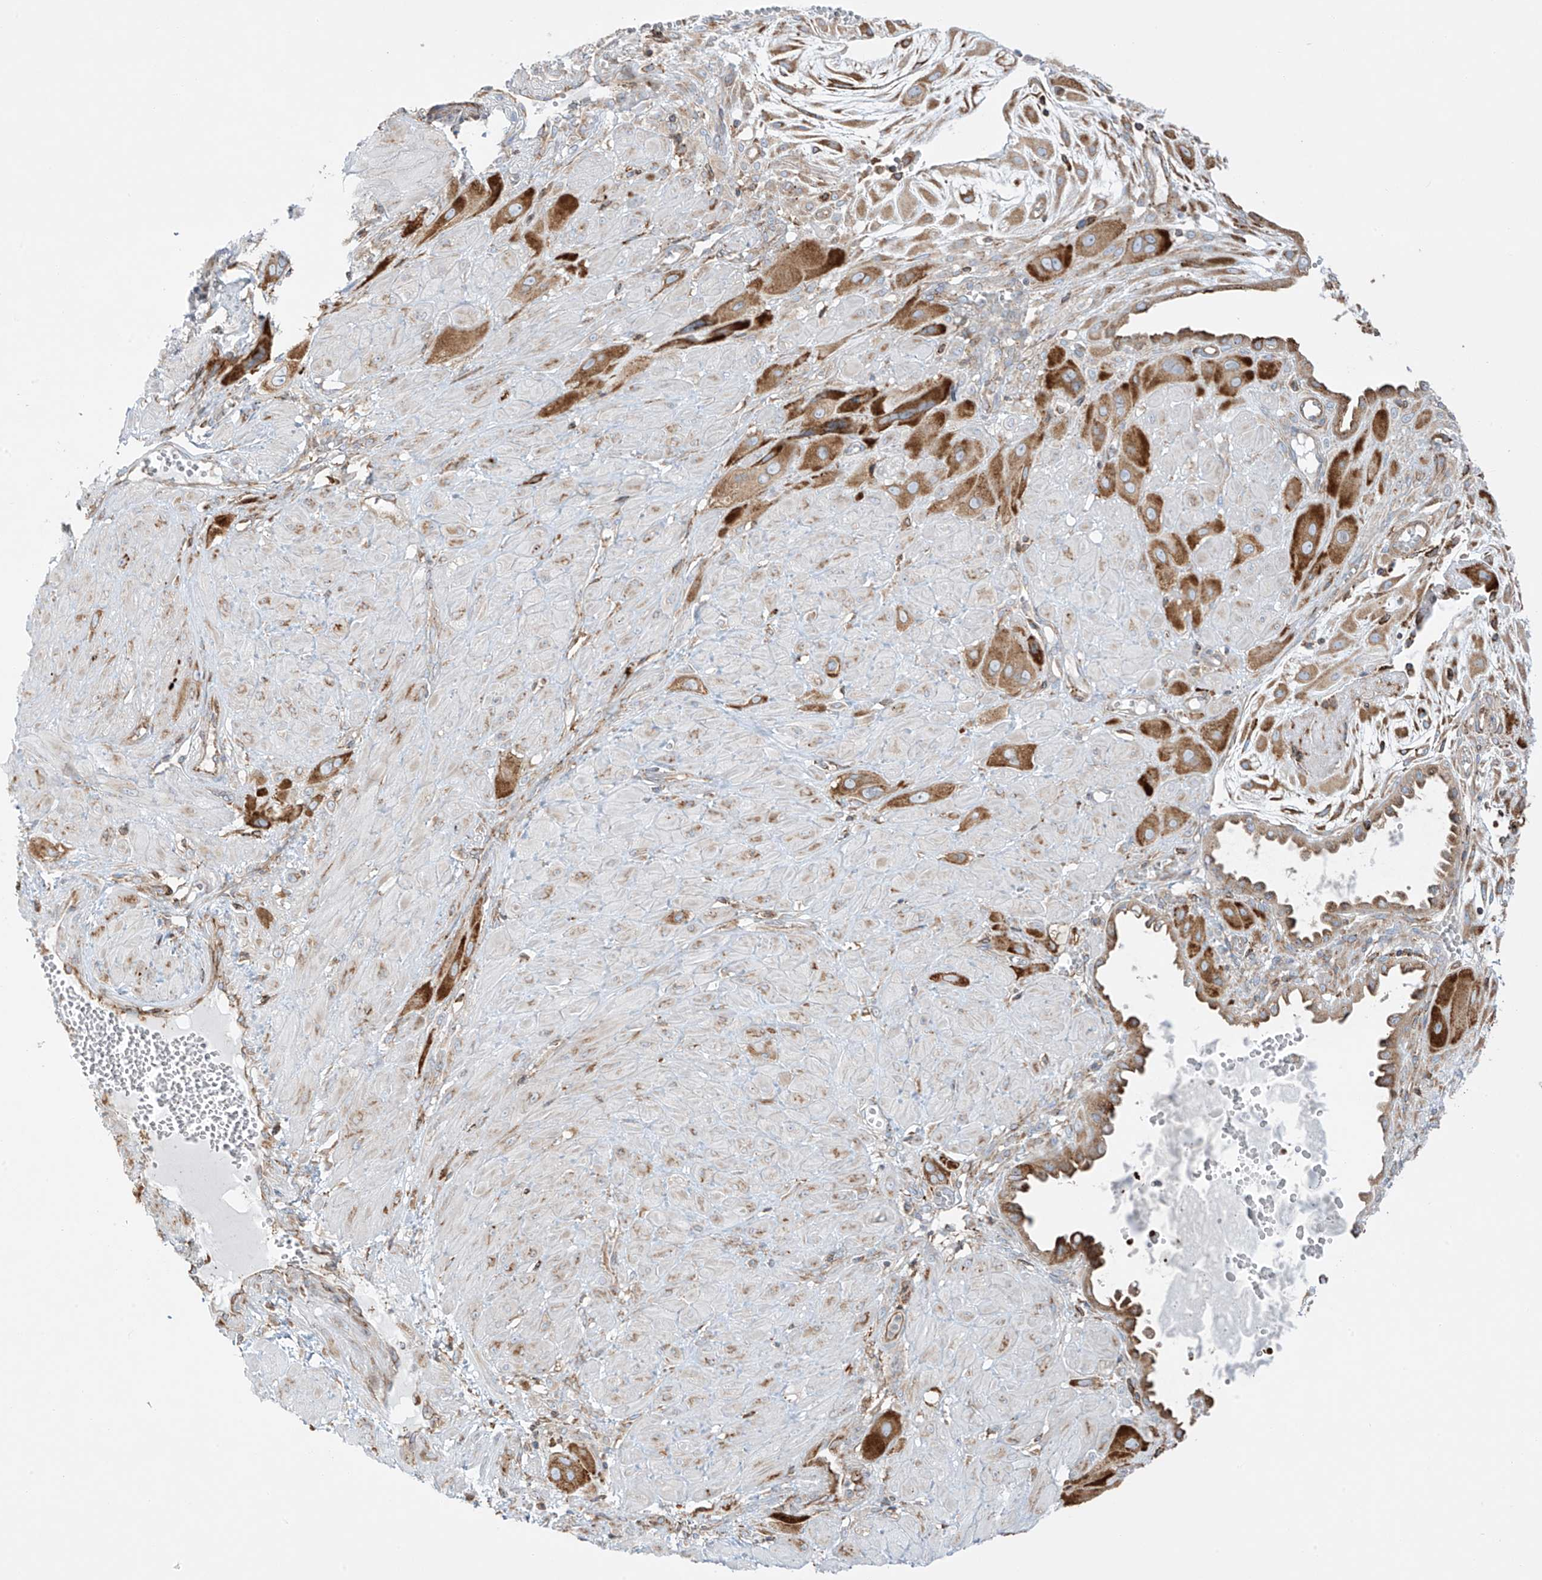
{"staining": {"intensity": "strong", "quantity": ">75%", "location": "cytoplasmic/membranous"}, "tissue": "cervical cancer", "cell_type": "Tumor cells", "image_type": "cancer", "snomed": [{"axis": "morphology", "description": "Squamous cell carcinoma, NOS"}, {"axis": "topography", "description": "Cervix"}], "caption": "A histopathology image of cervical cancer stained for a protein shows strong cytoplasmic/membranous brown staining in tumor cells. (IHC, brightfield microscopy, high magnification).", "gene": "MX1", "patient": {"sex": "female", "age": 34}}